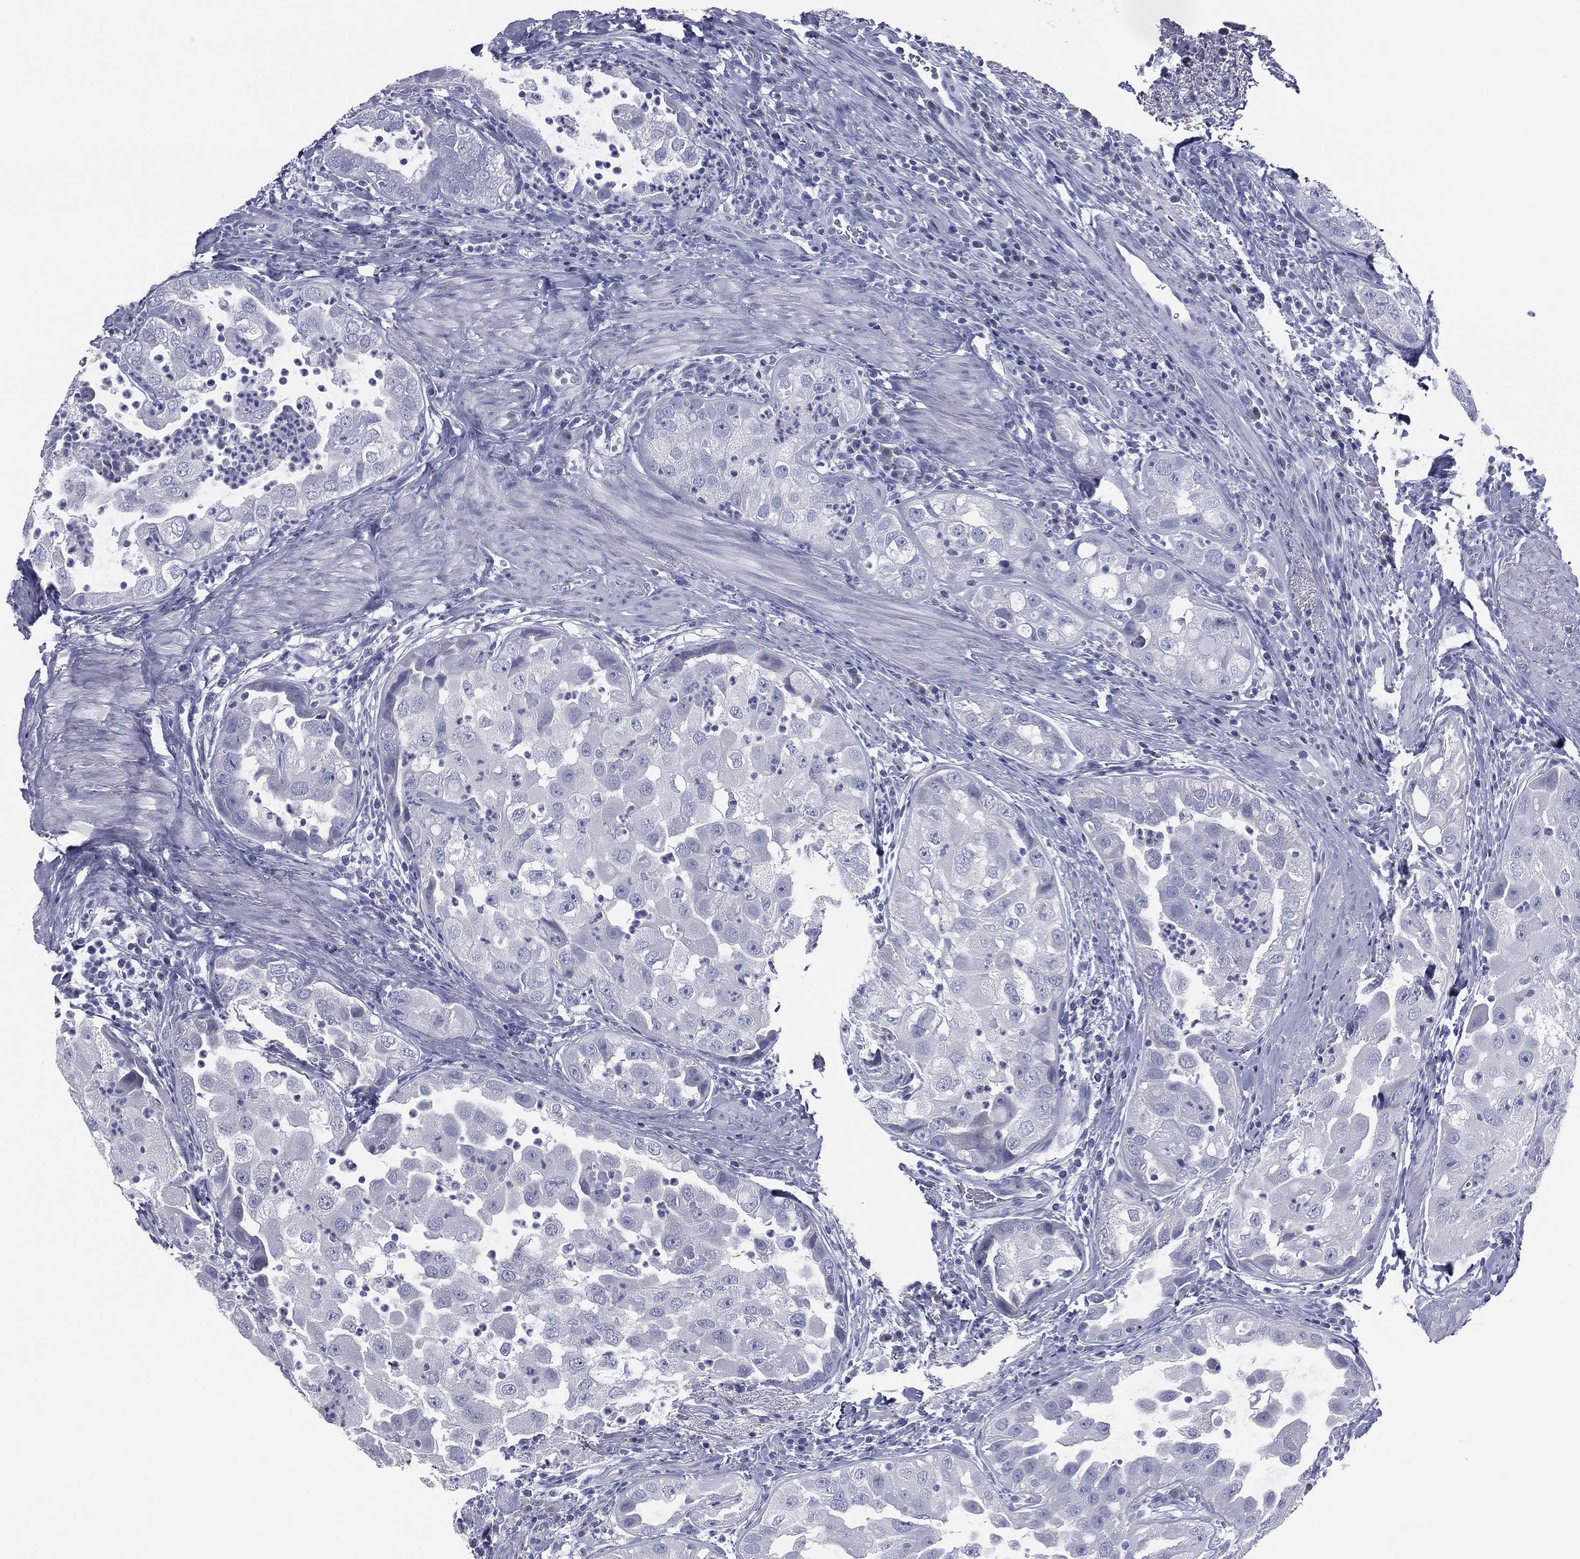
{"staining": {"intensity": "negative", "quantity": "none", "location": "none"}, "tissue": "urothelial cancer", "cell_type": "Tumor cells", "image_type": "cancer", "snomed": [{"axis": "morphology", "description": "Urothelial carcinoma, High grade"}, {"axis": "topography", "description": "Urinary bladder"}], "caption": "The histopathology image reveals no staining of tumor cells in urothelial cancer.", "gene": "MLN", "patient": {"sex": "female", "age": 41}}